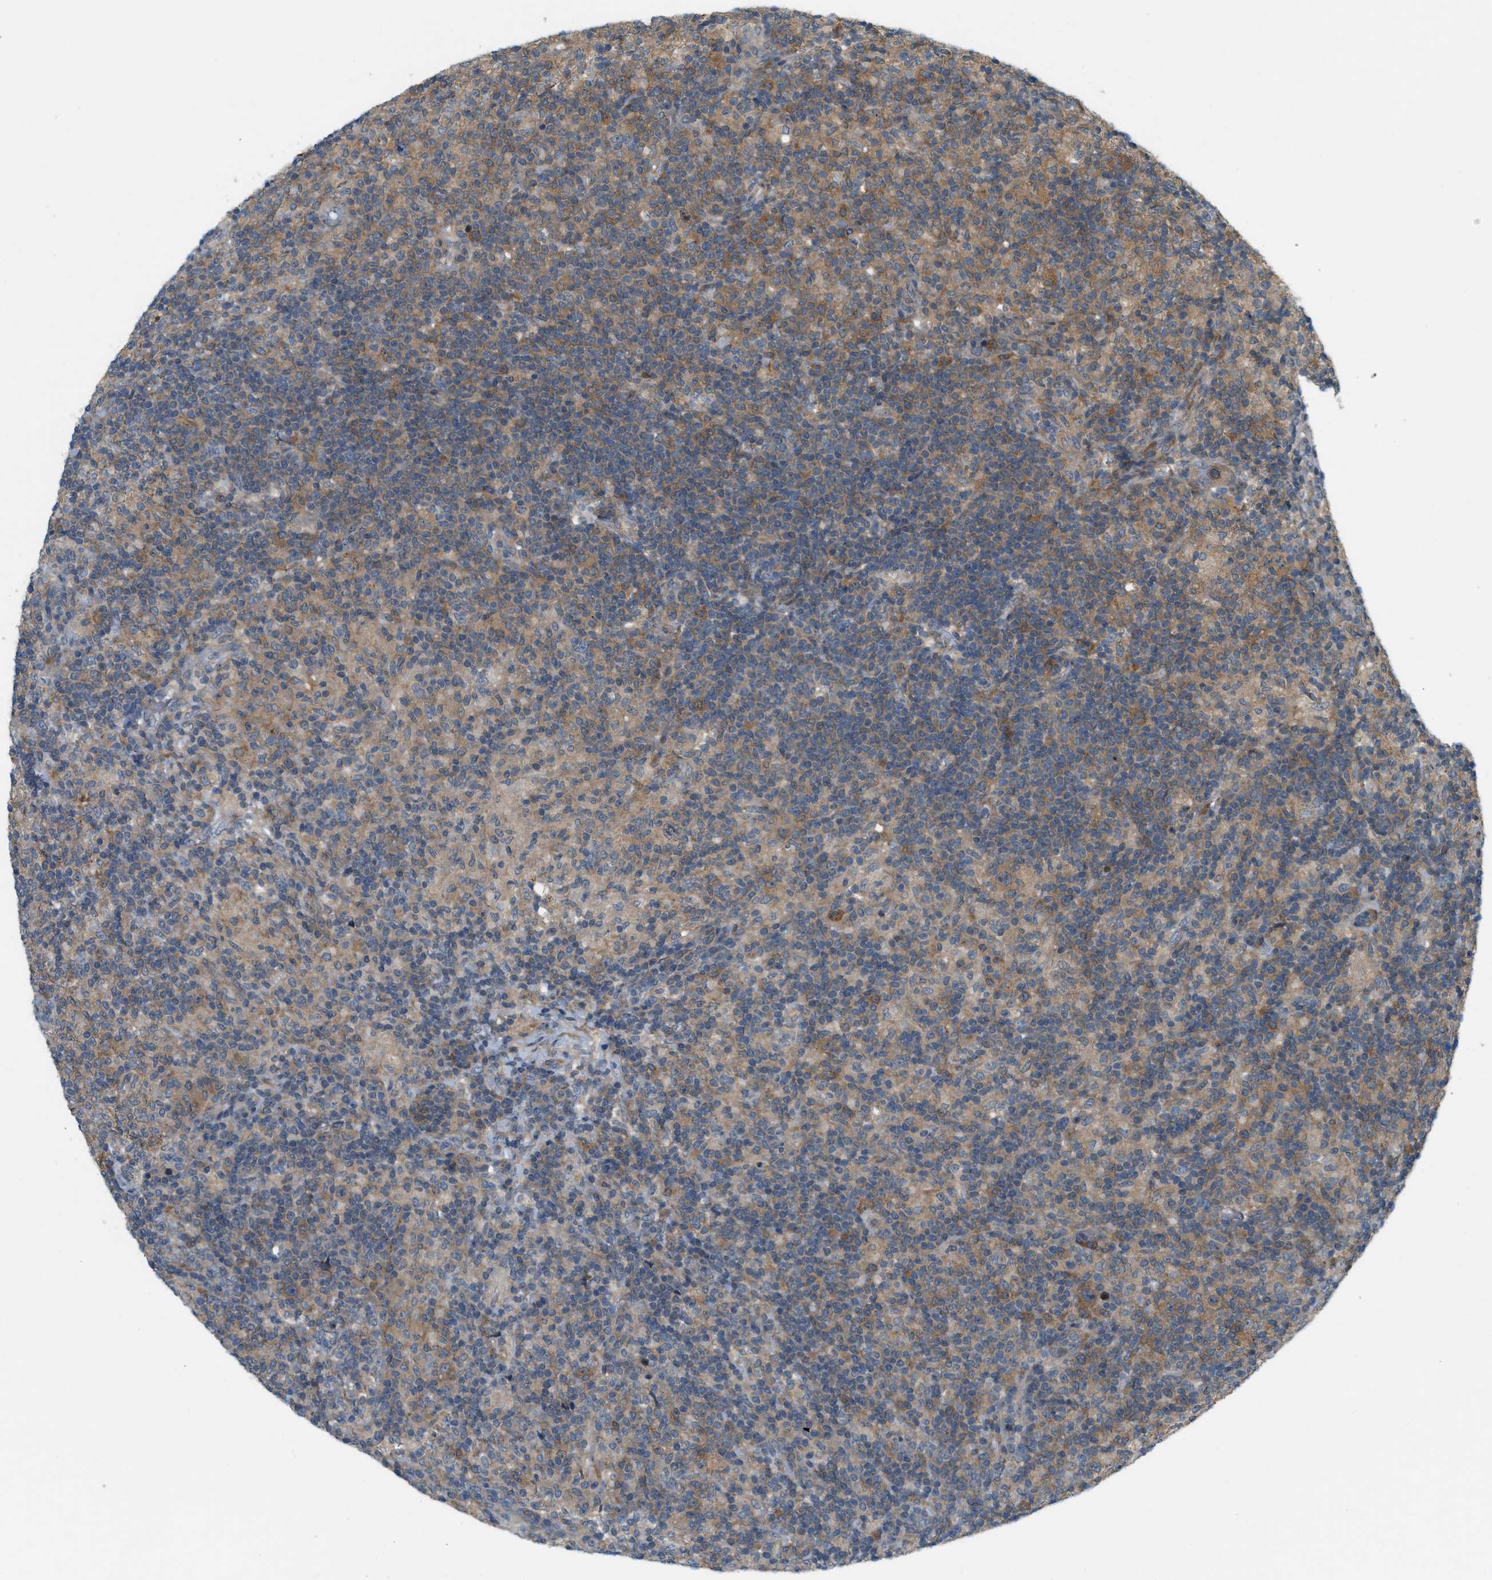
{"staining": {"intensity": "moderate", "quantity": ">75%", "location": "cytoplasmic/membranous"}, "tissue": "lymphoma", "cell_type": "Tumor cells", "image_type": "cancer", "snomed": [{"axis": "morphology", "description": "Hodgkin's disease, NOS"}, {"axis": "topography", "description": "Lymph node"}], "caption": "Hodgkin's disease stained with immunohistochemistry shows moderate cytoplasmic/membranous staining in approximately >75% of tumor cells. (DAB IHC with brightfield microscopy, high magnification).", "gene": "PDCL3", "patient": {"sex": "male", "age": 70}}